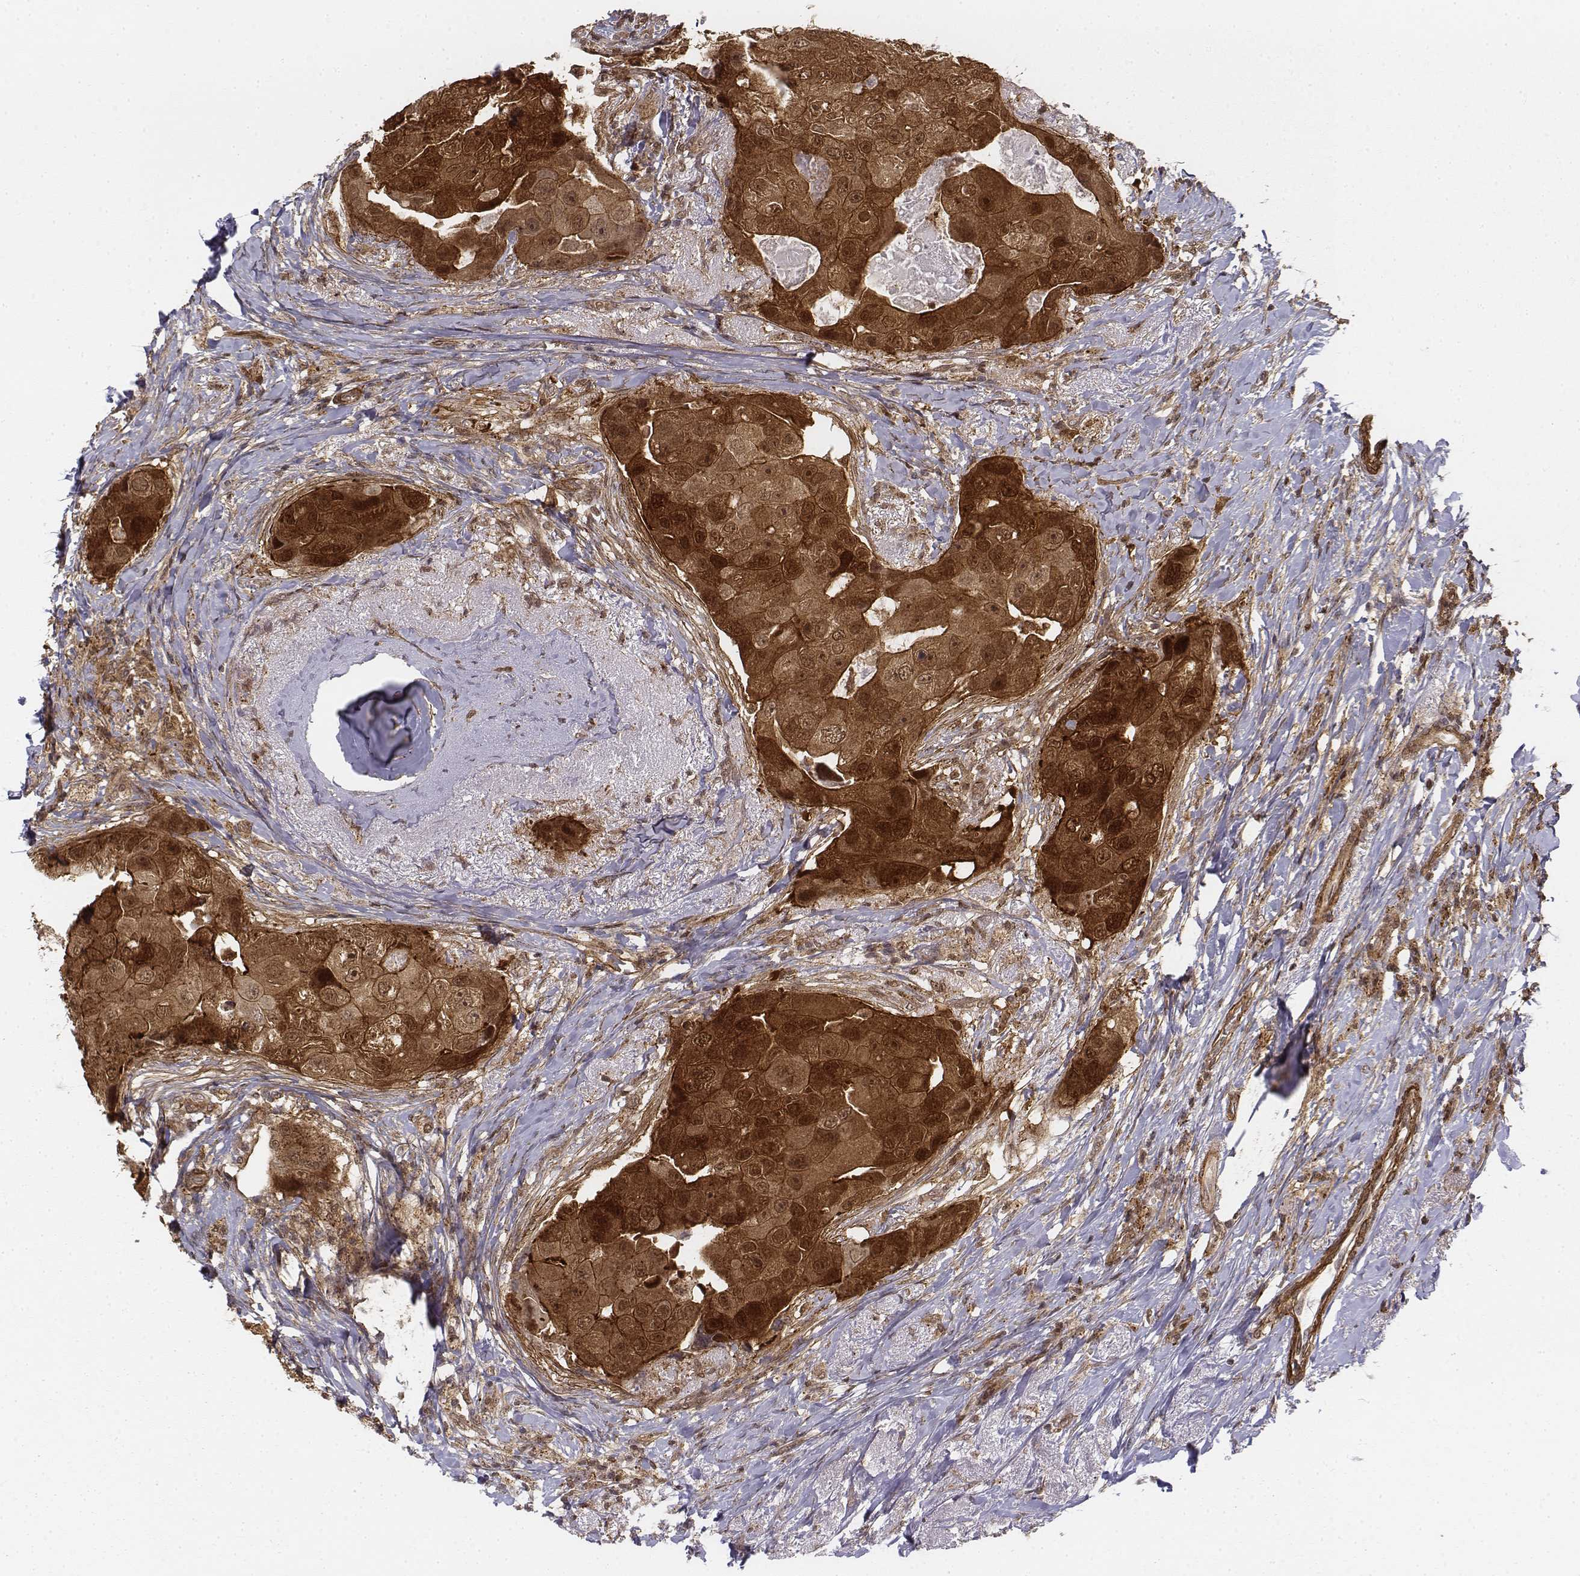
{"staining": {"intensity": "strong", "quantity": ">75%", "location": "cytoplasmic/membranous,nuclear"}, "tissue": "breast cancer", "cell_type": "Tumor cells", "image_type": "cancer", "snomed": [{"axis": "morphology", "description": "Duct carcinoma"}, {"axis": "topography", "description": "Breast"}], "caption": "High-magnification brightfield microscopy of infiltrating ductal carcinoma (breast) stained with DAB (3,3'-diaminobenzidine) (brown) and counterstained with hematoxylin (blue). tumor cells exhibit strong cytoplasmic/membranous and nuclear expression is seen in about>75% of cells. (IHC, brightfield microscopy, high magnification).", "gene": "ZFYVE19", "patient": {"sex": "female", "age": 43}}